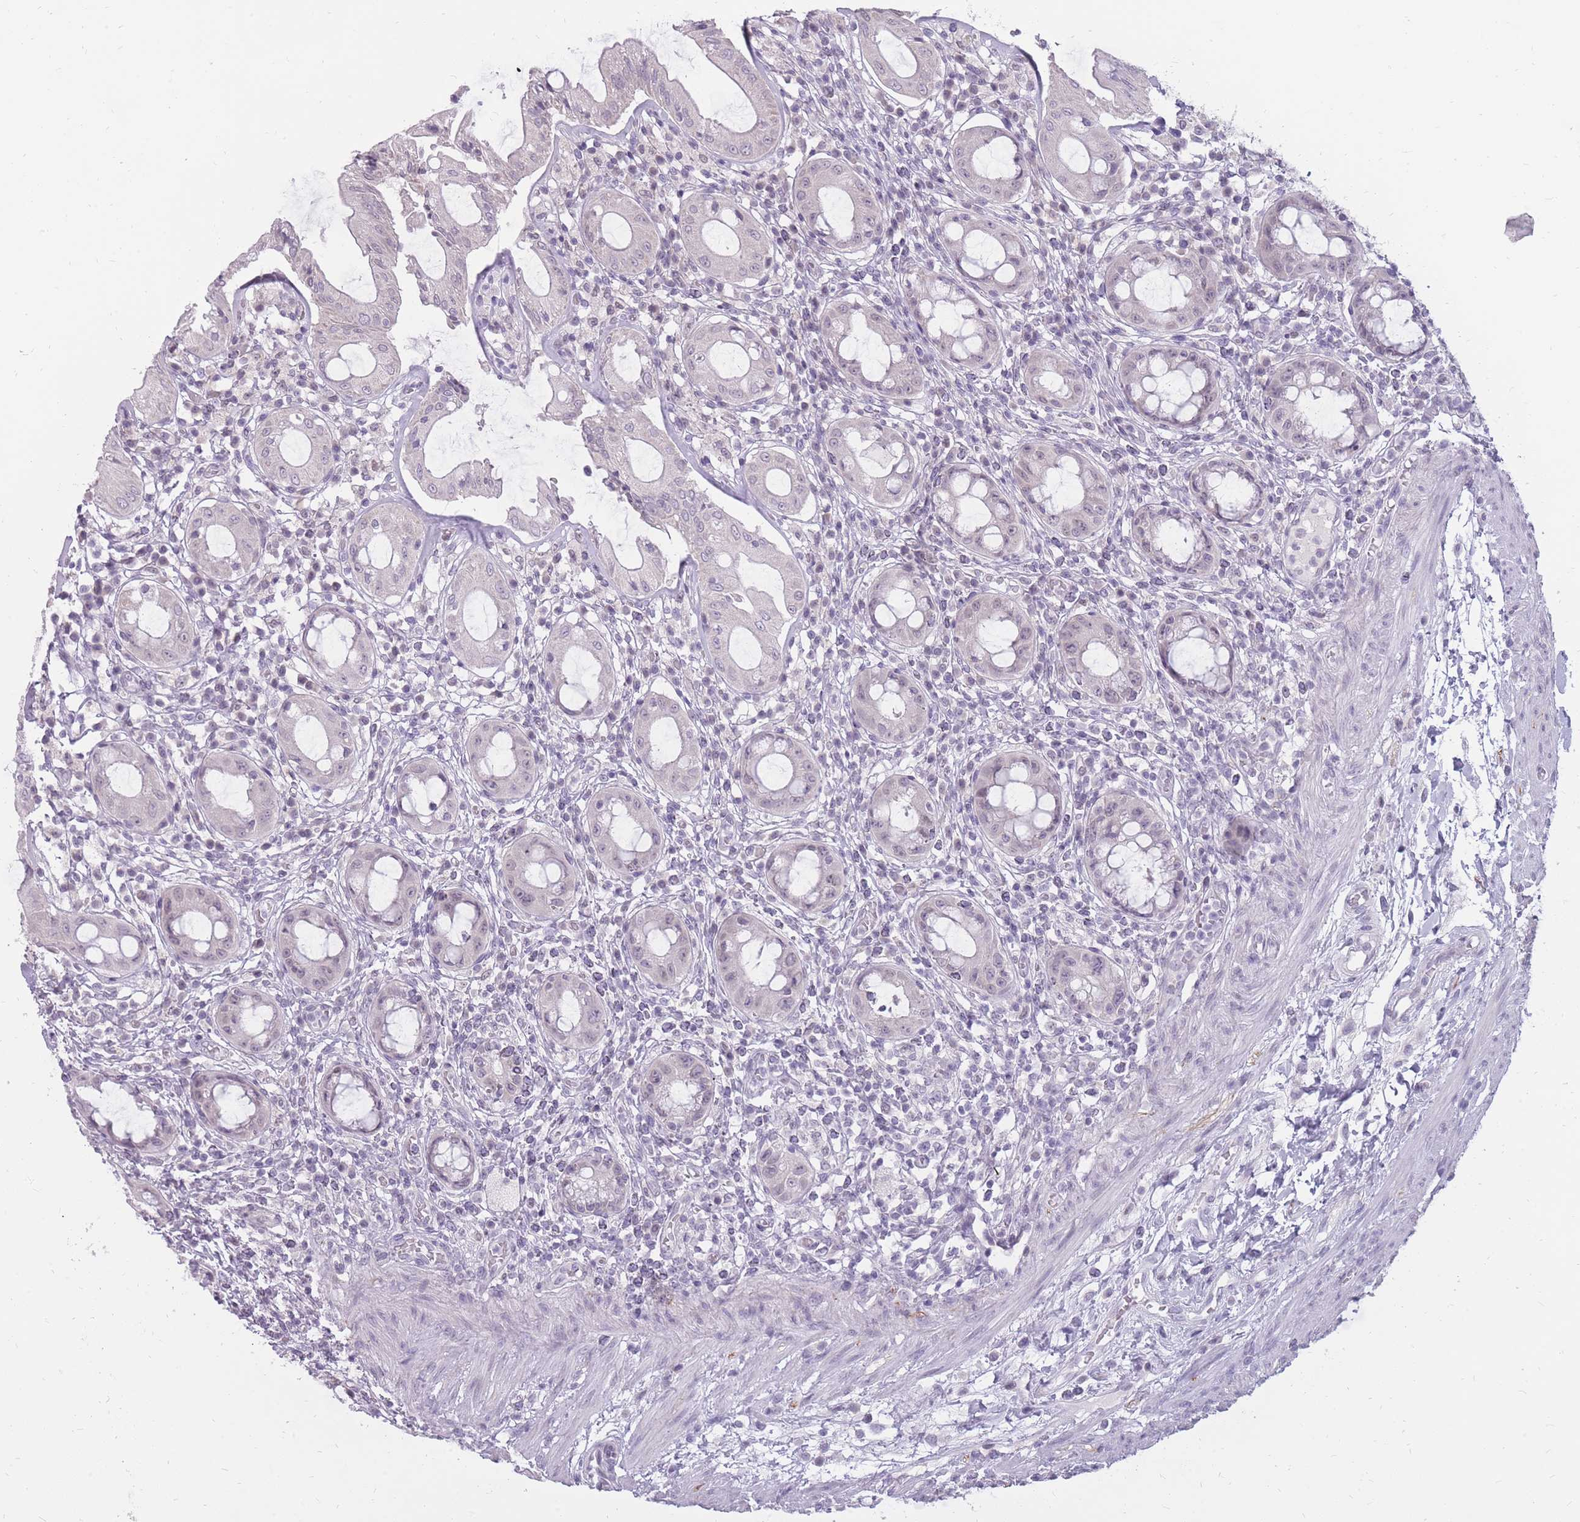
{"staining": {"intensity": "weak", "quantity": "<25%", "location": "nuclear"}, "tissue": "rectum", "cell_type": "Glandular cells", "image_type": "normal", "snomed": [{"axis": "morphology", "description": "Normal tissue, NOS"}, {"axis": "topography", "description": "Rectum"}], "caption": "A histopathology image of human rectum is negative for staining in glandular cells. Nuclei are stained in blue.", "gene": "POM121C", "patient": {"sex": "female", "age": 57}}